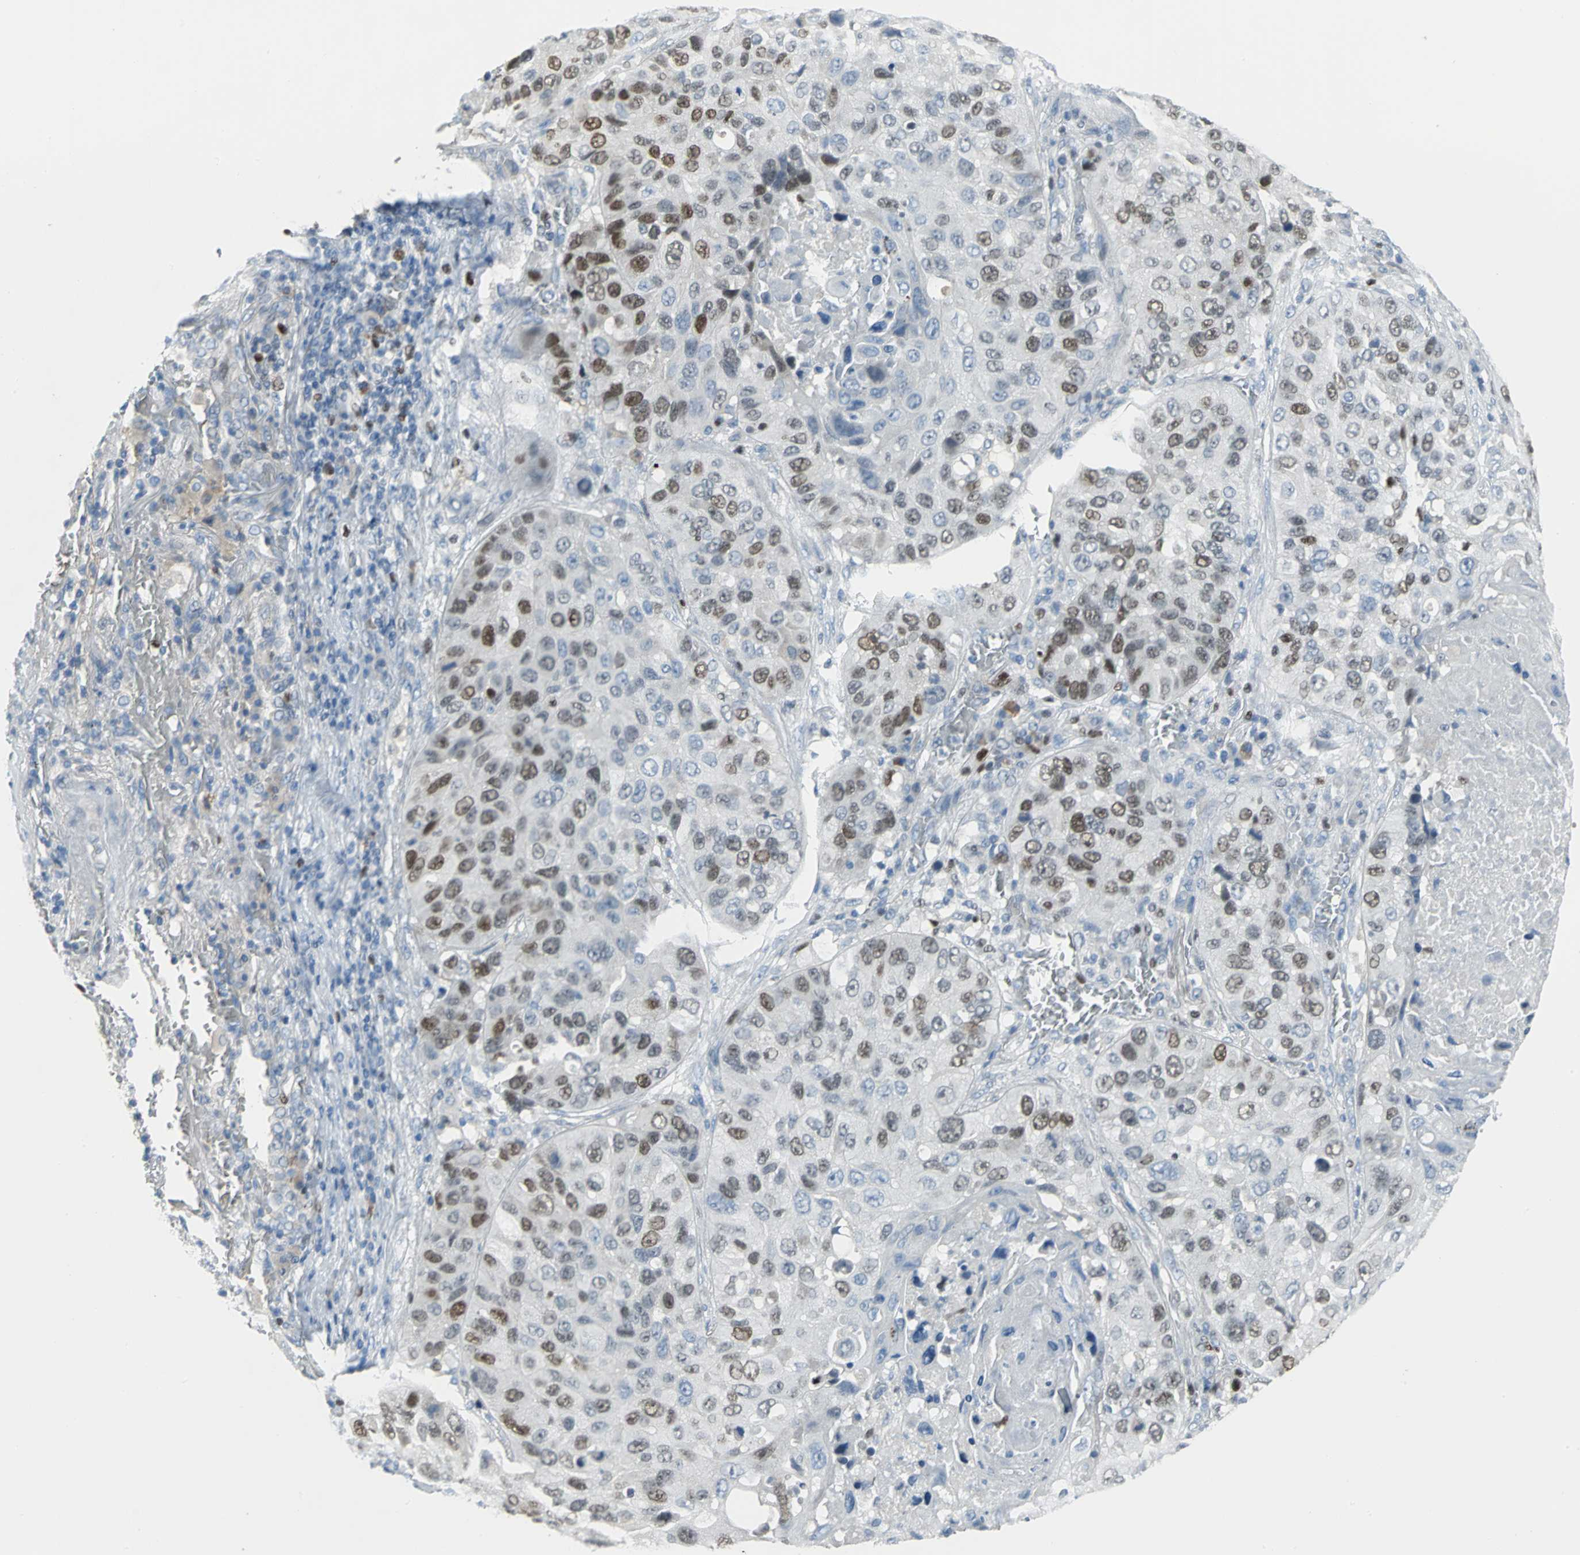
{"staining": {"intensity": "moderate", "quantity": "25%-75%", "location": "nuclear"}, "tissue": "lung cancer", "cell_type": "Tumor cells", "image_type": "cancer", "snomed": [{"axis": "morphology", "description": "Squamous cell carcinoma, NOS"}, {"axis": "topography", "description": "Lung"}], "caption": "An IHC histopathology image of tumor tissue is shown. Protein staining in brown shows moderate nuclear positivity in squamous cell carcinoma (lung) within tumor cells.", "gene": "MCM3", "patient": {"sex": "male", "age": 57}}